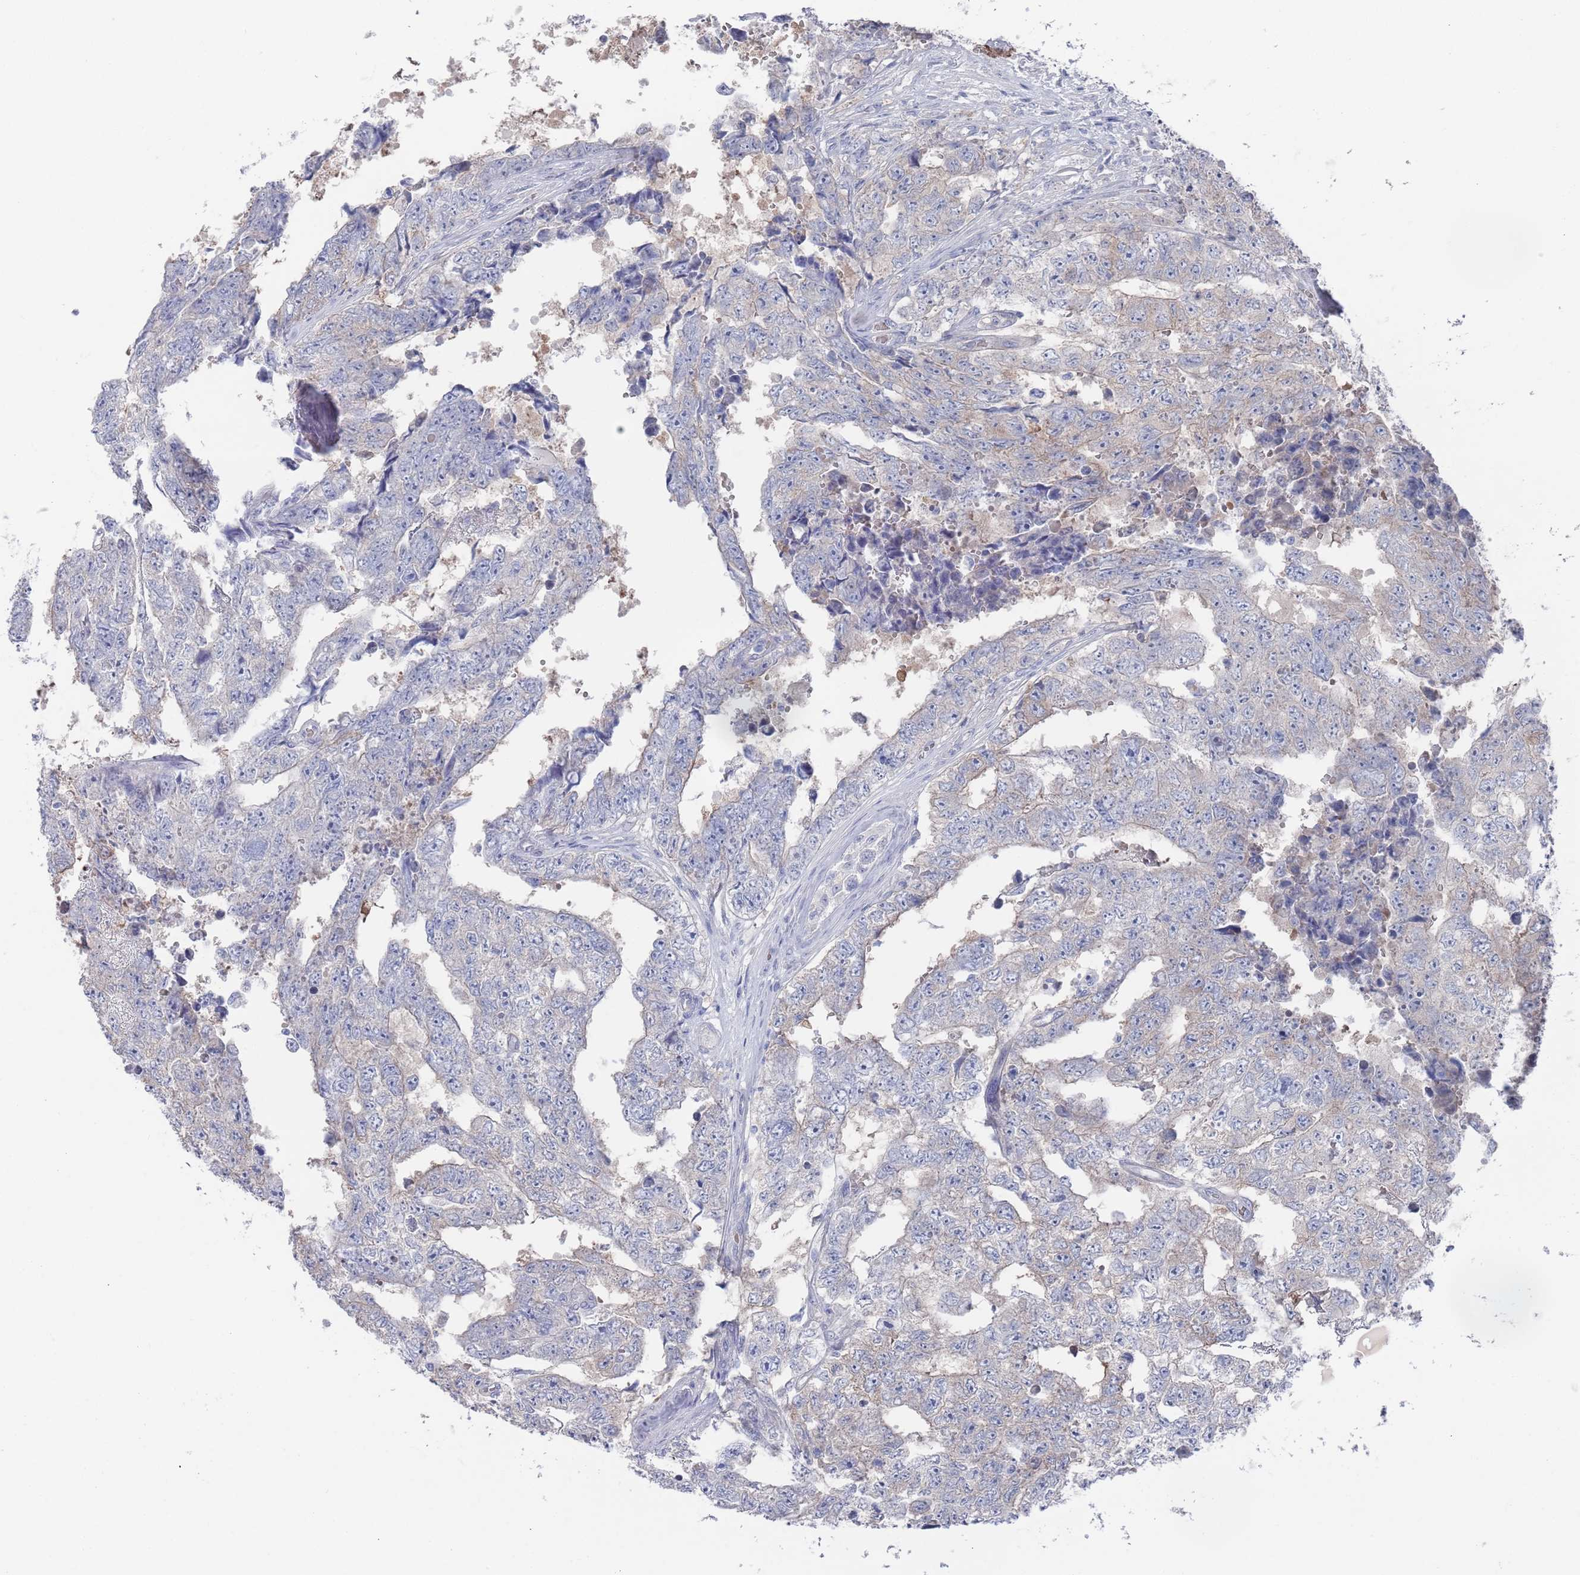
{"staining": {"intensity": "negative", "quantity": "none", "location": "none"}, "tissue": "testis cancer", "cell_type": "Tumor cells", "image_type": "cancer", "snomed": [{"axis": "morphology", "description": "Carcinoma, Embryonal, NOS"}, {"axis": "topography", "description": "Testis"}], "caption": "A photomicrograph of testis cancer (embryonal carcinoma) stained for a protein reveals no brown staining in tumor cells.", "gene": "TMCO3", "patient": {"sex": "male", "age": 25}}